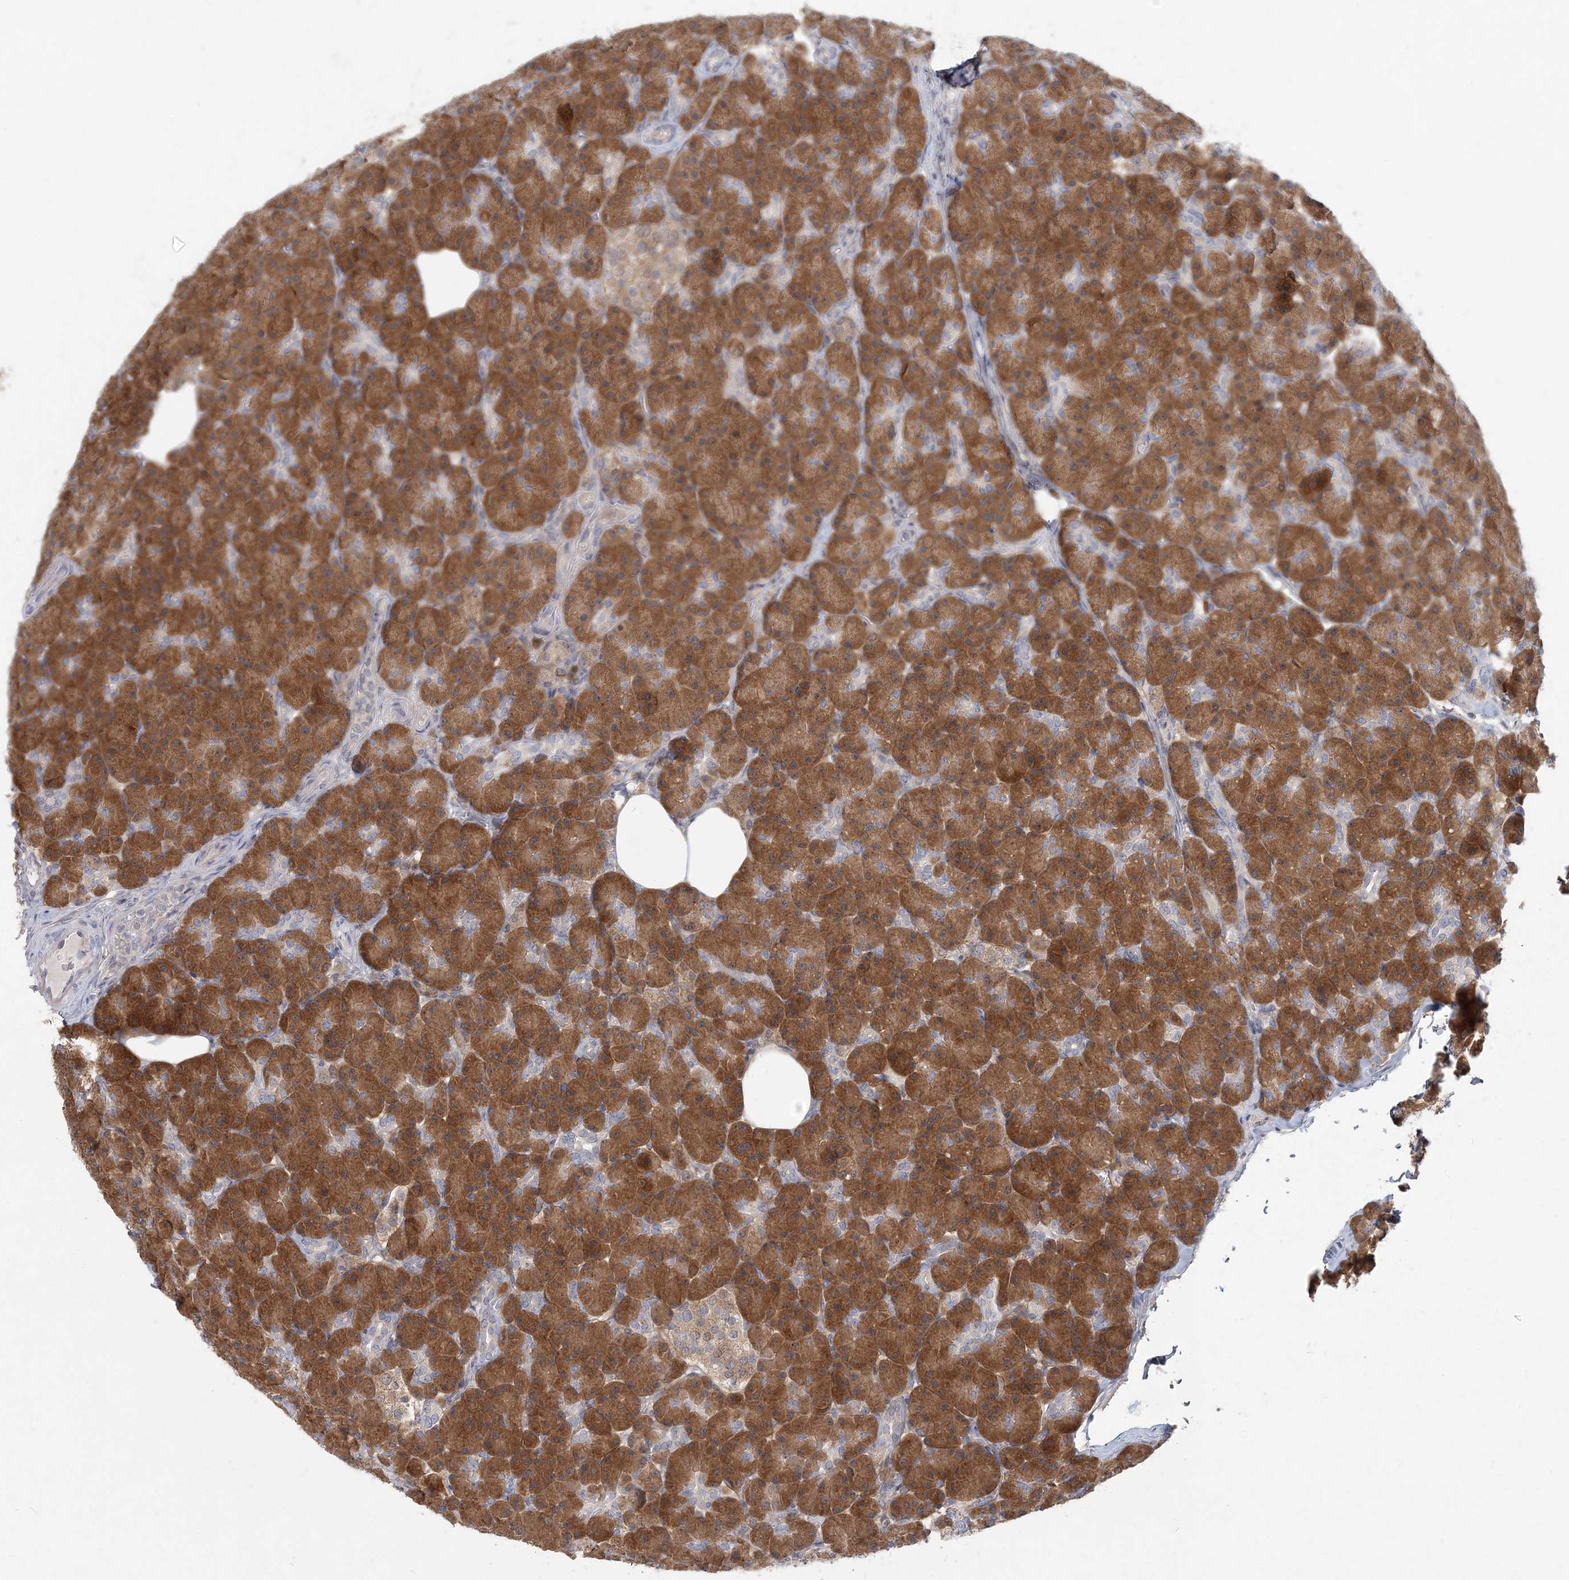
{"staining": {"intensity": "strong", "quantity": ">75%", "location": "cytoplasmic/membranous"}, "tissue": "pancreas", "cell_type": "Exocrine glandular cells", "image_type": "normal", "snomed": [{"axis": "morphology", "description": "Normal tissue, NOS"}, {"axis": "topography", "description": "Pancreas"}], "caption": "The immunohistochemical stain highlights strong cytoplasmic/membranous staining in exocrine glandular cells of benign pancreas.", "gene": "GMPPA", "patient": {"sex": "female", "age": 43}}